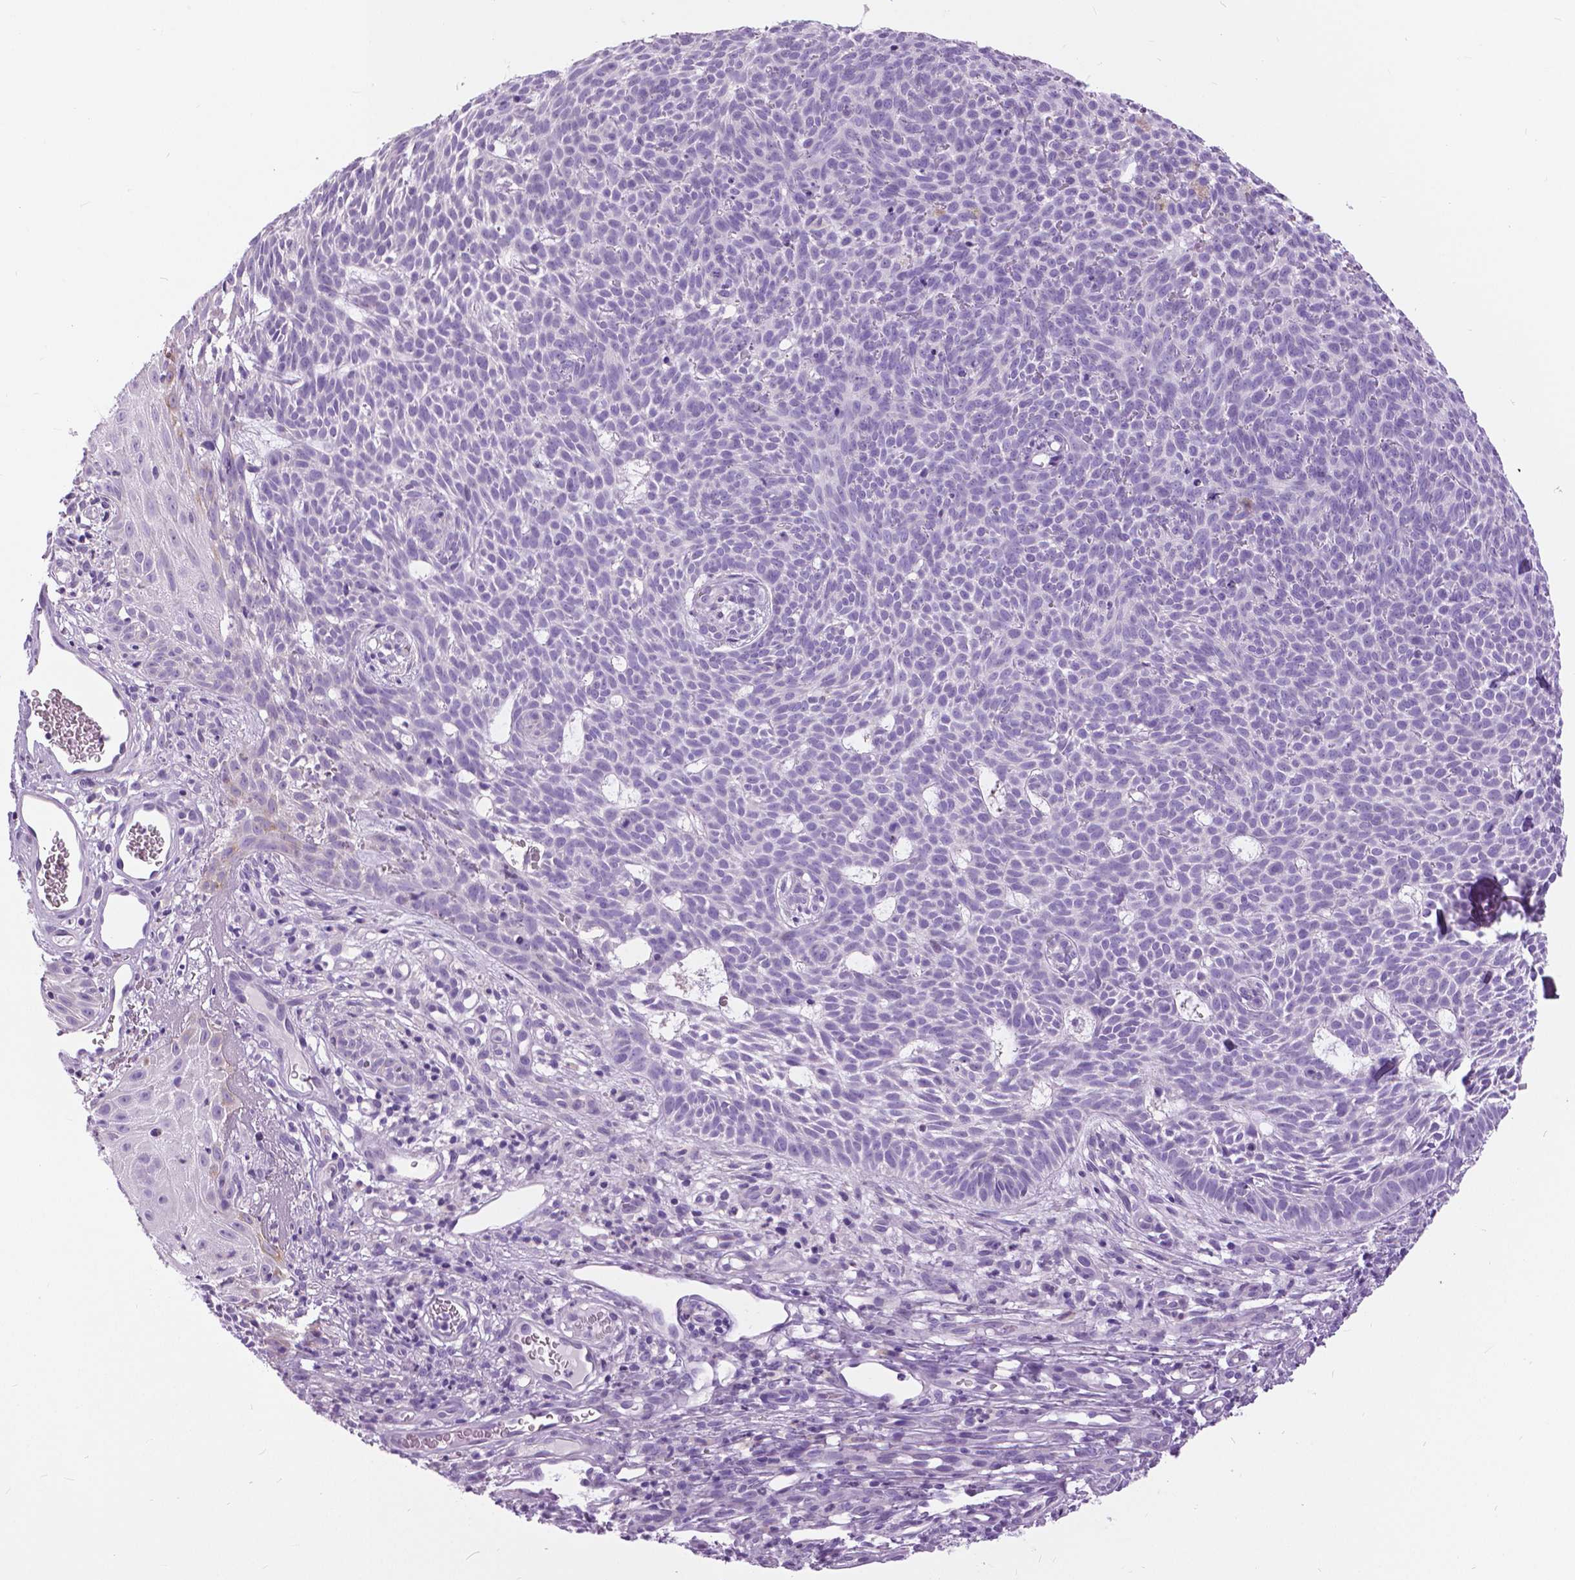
{"staining": {"intensity": "negative", "quantity": "none", "location": "none"}, "tissue": "skin cancer", "cell_type": "Tumor cells", "image_type": "cancer", "snomed": [{"axis": "morphology", "description": "Basal cell carcinoma"}, {"axis": "topography", "description": "Skin"}], "caption": "An IHC micrograph of skin cancer is shown. There is no staining in tumor cells of skin cancer.", "gene": "TP53TG5", "patient": {"sex": "male", "age": 59}}